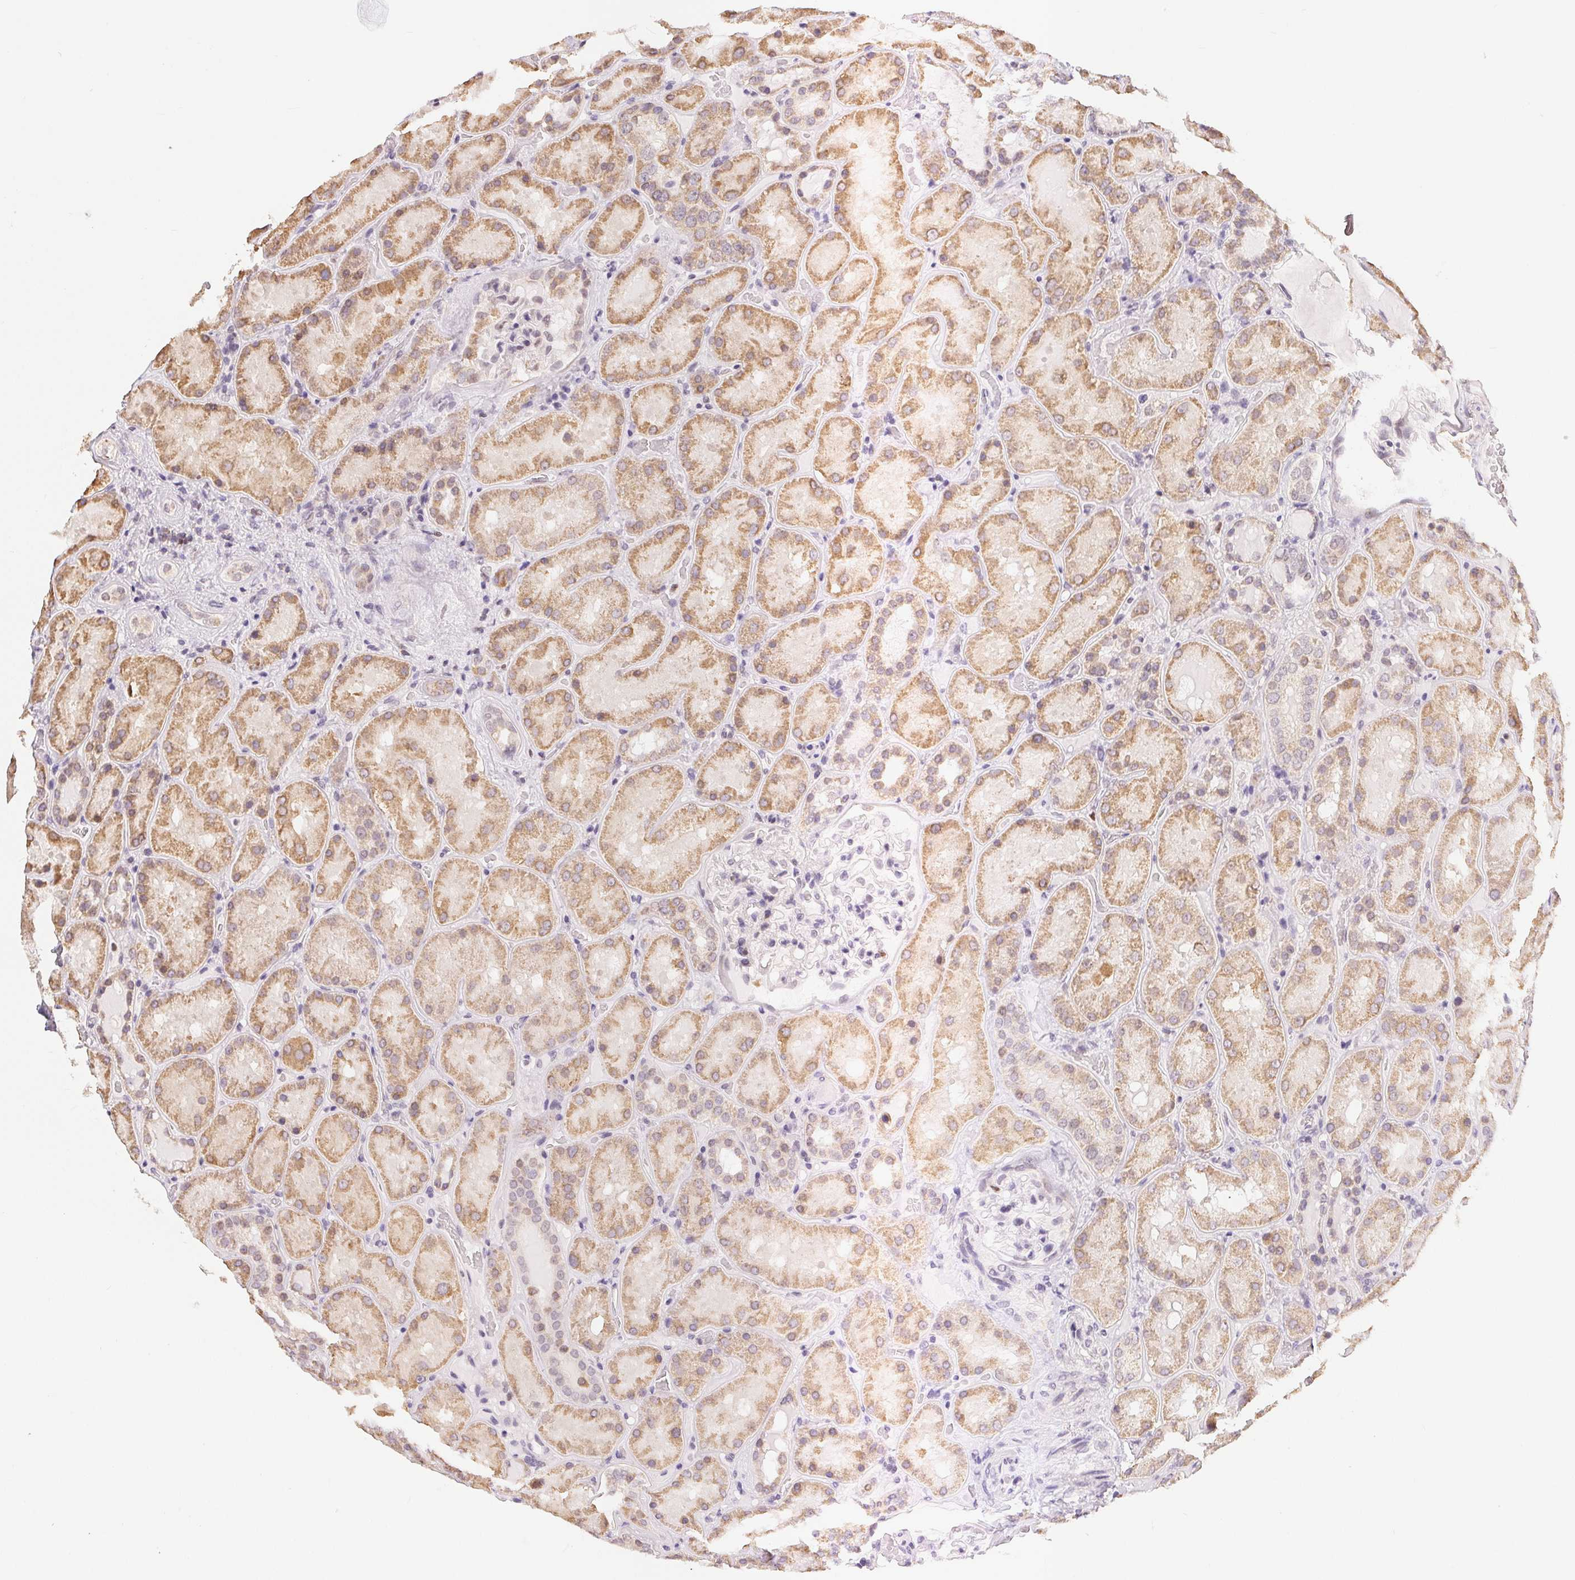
{"staining": {"intensity": "negative", "quantity": "none", "location": "none"}, "tissue": "kidney", "cell_type": "Cells in glomeruli", "image_type": "normal", "snomed": [{"axis": "morphology", "description": "Normal tissue, NOS"}, {"axis": "topography", "description": "Kidney"}], "caption": "Immunohistochemistry photomicrograph of benign human kidney stained for a protein (brown), which shows no staining in cells in glomeruli.", "gene": "POU2F2", "patient": {"sex": "male", "age": 73}}